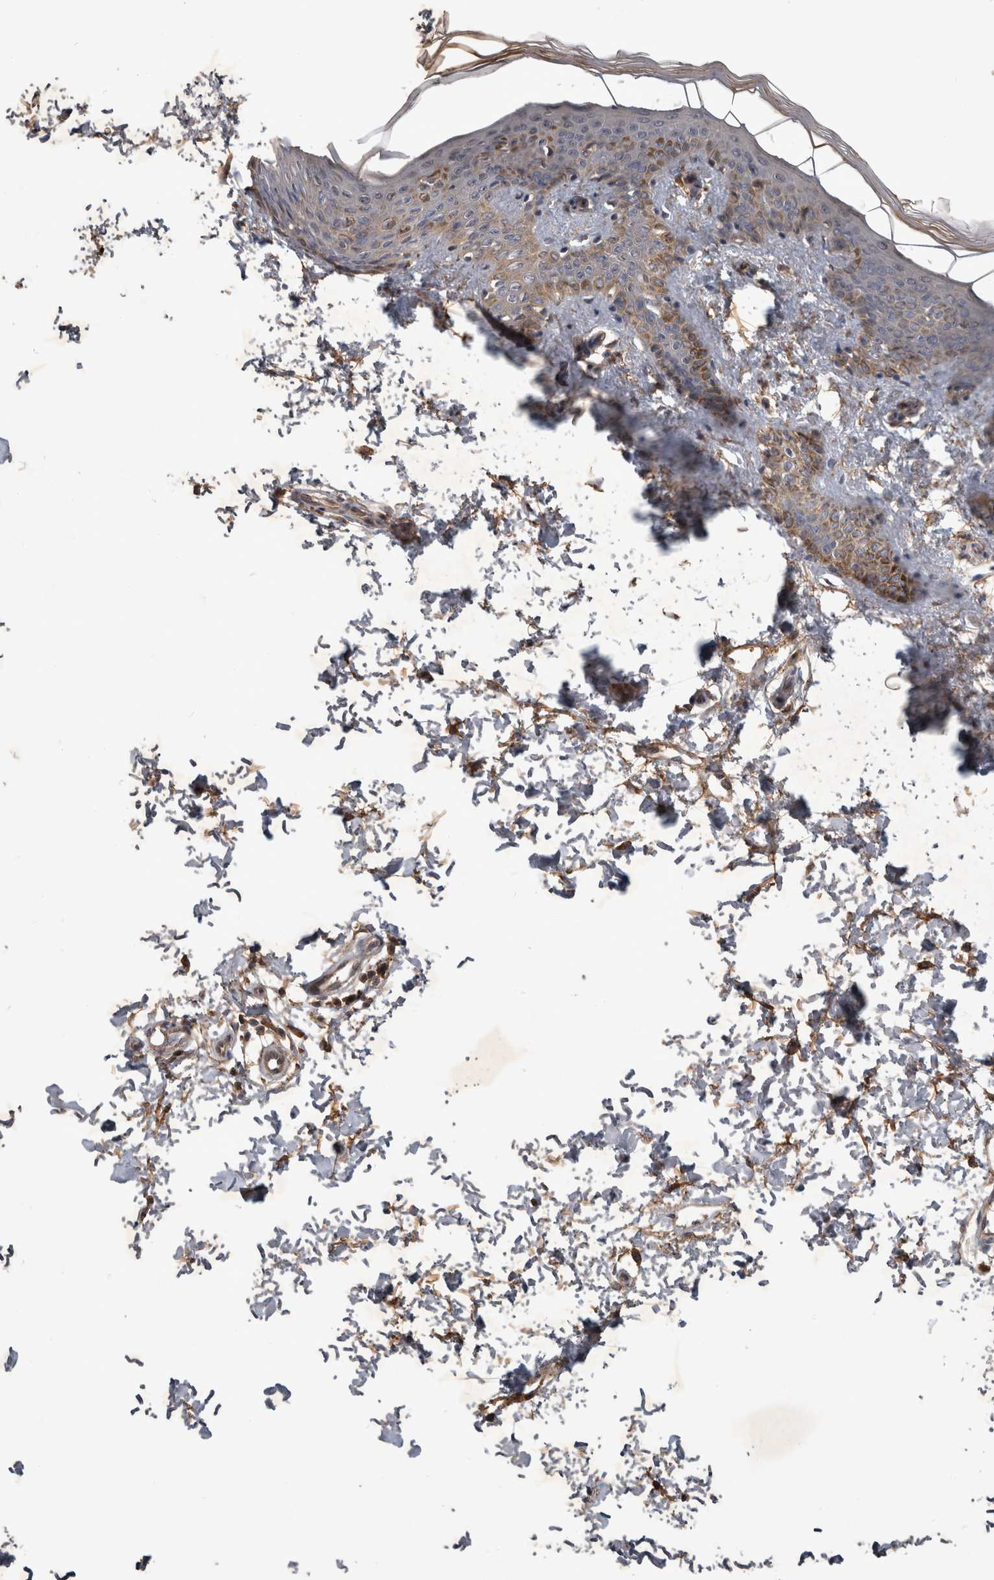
{"staining": {"intensity": "moderate", "quantity": "25%-75%", "location": "cytoplasmic/membranous"}, "tissue": "skin", "cell_type": "Keratinocytes", "image_type": "normal", "snomed": [{"axis": "morphology", "description": "Normal tissue, NOS"}, {"axis": "morphology", "description": "Neoplasm, benign, NOS"}, {"axis": "topography", "description": "Skin"}, {"axis": "topography", "description": "Soft tissue"}], "caption": "Benign skin demonstrates moderate cytoplasmic/membranous staining in approximately 25%-75% of keratinocytes, visualized by immunohistochemistry.", "gene": "TRMT61B", "patient": {"sex": "male", "age": 26}}